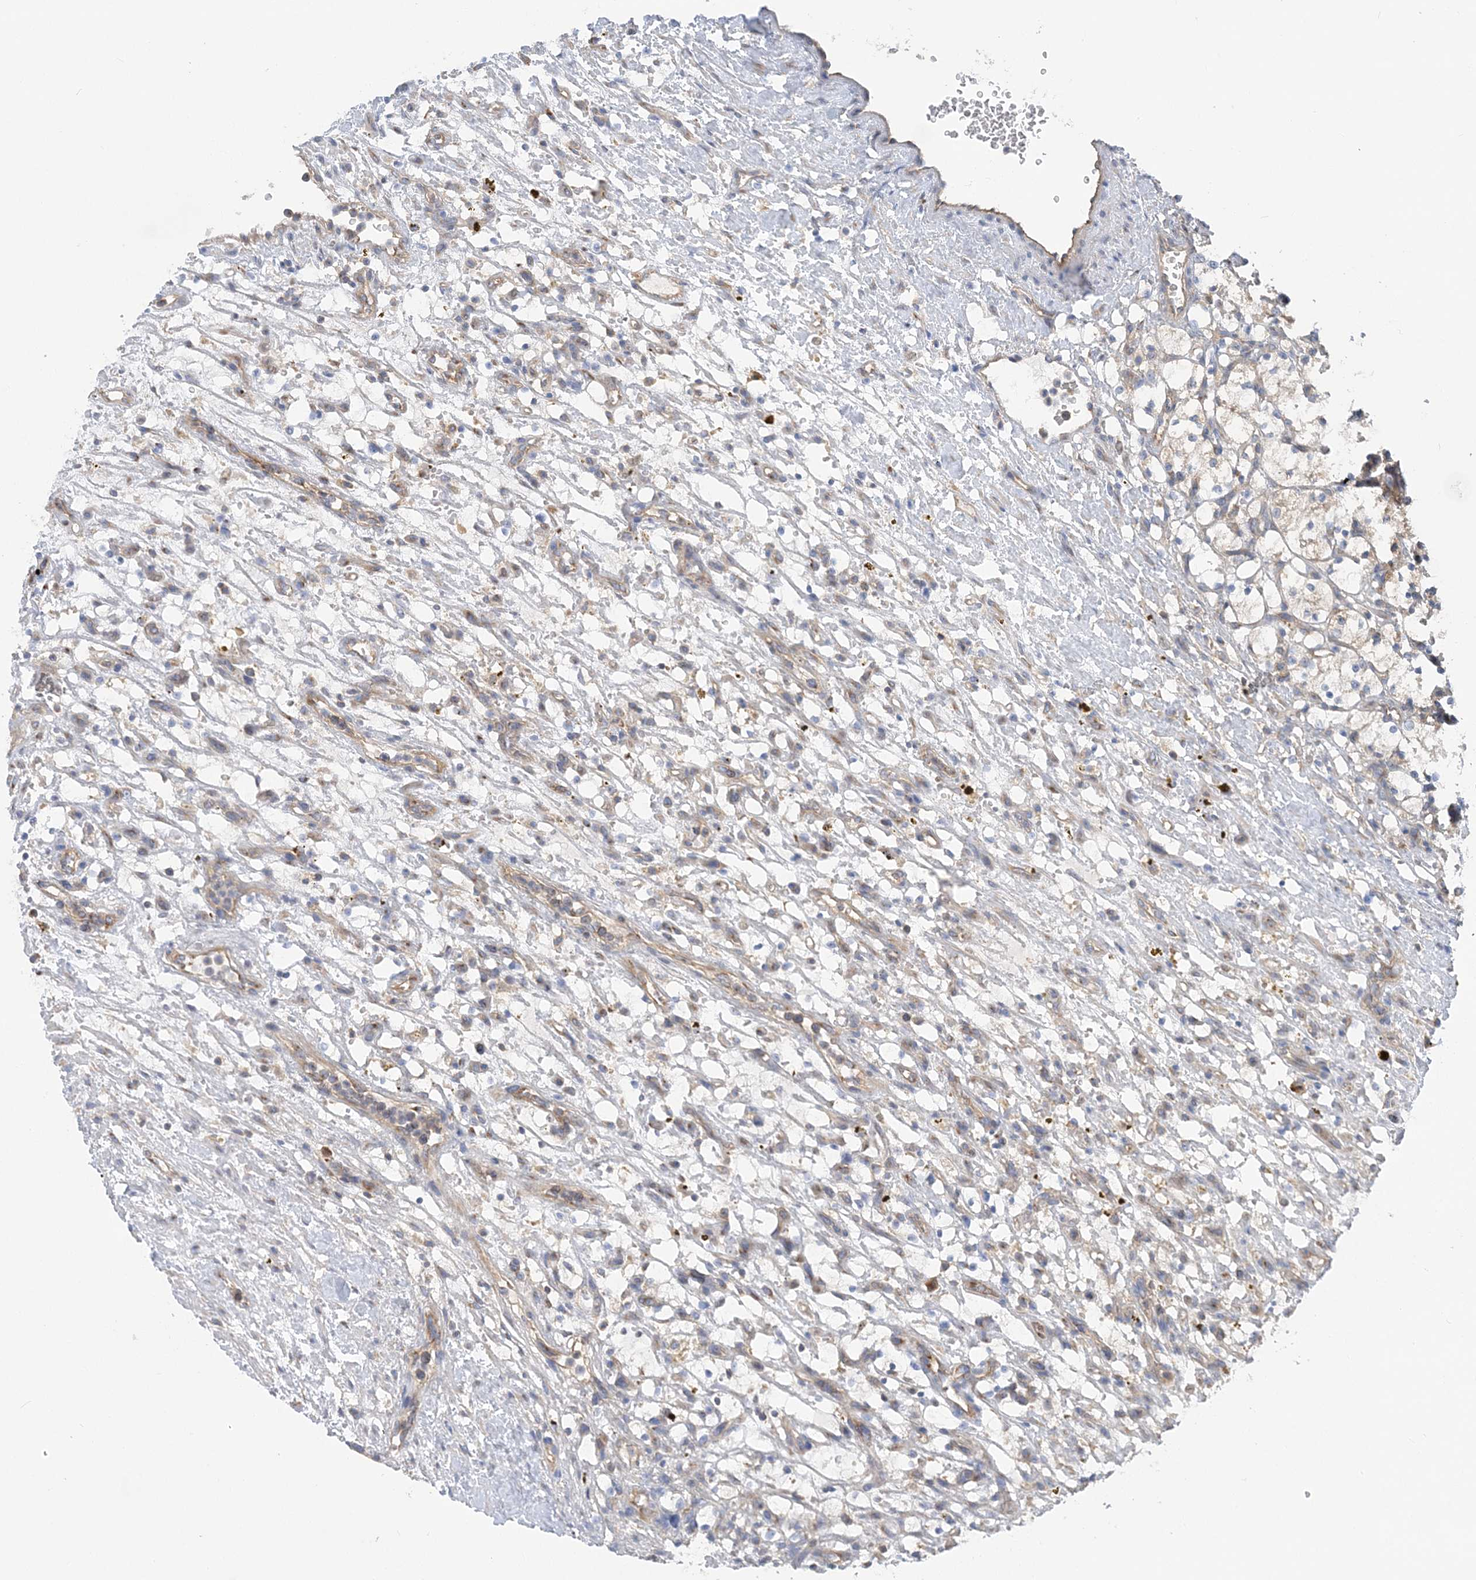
{"staining": {"intensity": "weak", "quantity": "<25%", "location": "cytoplasmic/membranous"}, "tissue": "renal cancer", "cell_type": "Tumor cells", "image_type": "cancer", "snomed": [{"axis": "morphology", "description": "Adenocarcinoma, NOS"}, {"axis": "topography", "description": "Kidney"}], "caption": "Image shows no protein staining in tumor cells of renal adenocarcinoma tissue.", "gene": "FAM114A2", "patient": {"sex": "female", "age": 69}}